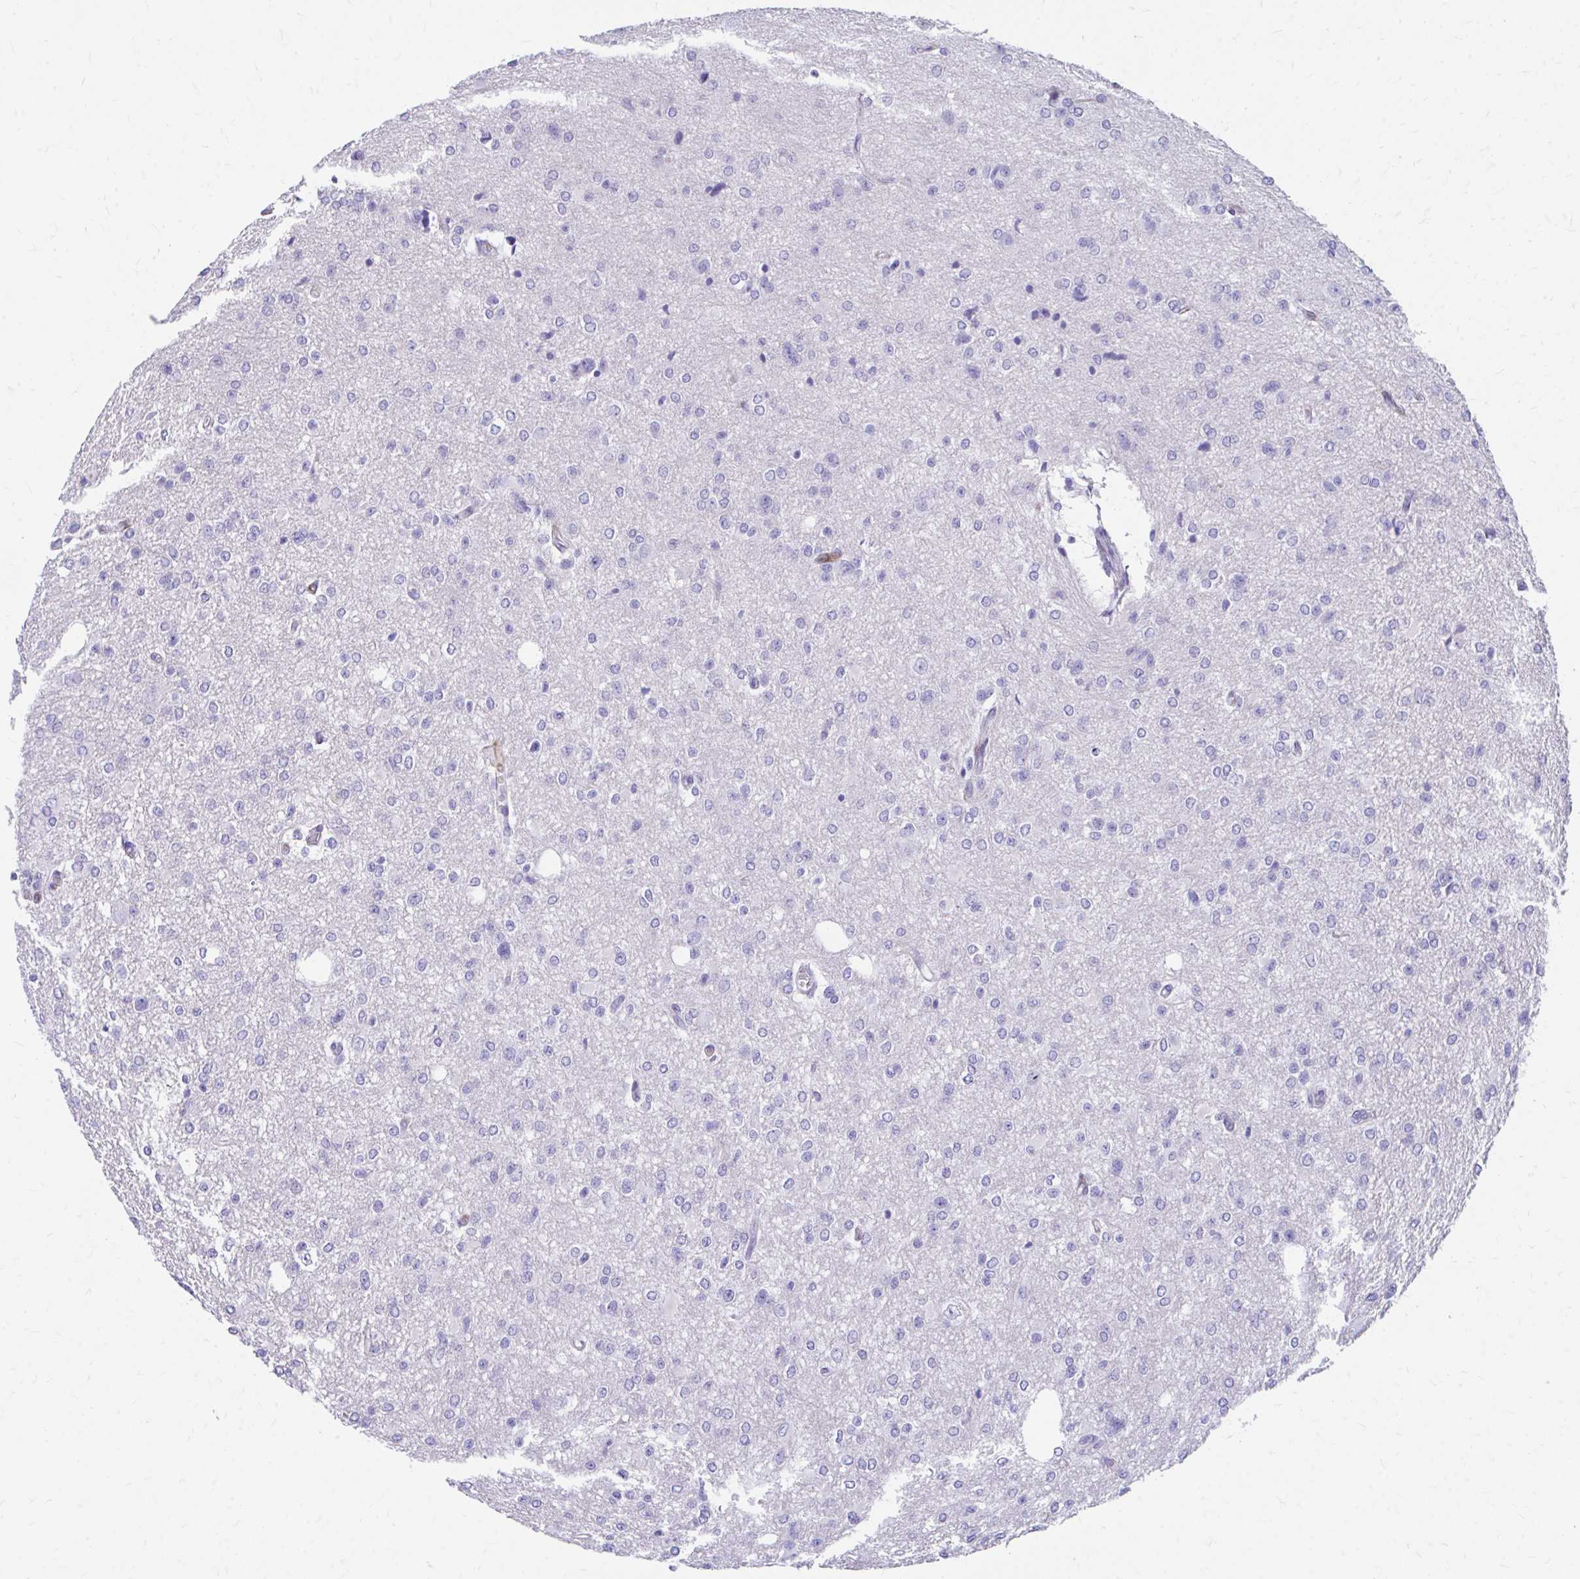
{"staining": {"intensity": "negative", "quantity": "none", "location": "none"}, "tissue": "glioma", "cell_type": "Tumor cells", "image_type": "cancer", "snomed": [{"axis": "morphology", "description": "Glioma, malignant, Low grade"}, {"axis": "topography", "description": "Brain"}], "caption": "IHC histopathology image of neoplastic tissue: human low-grade glioma (malignant) stained with DAB (3,3'-diaminobenzidine) exhibits no significant protein staining in tumor cells.", "gene": "KRIT1", "patient": {"sex": "male", "age": 26}}